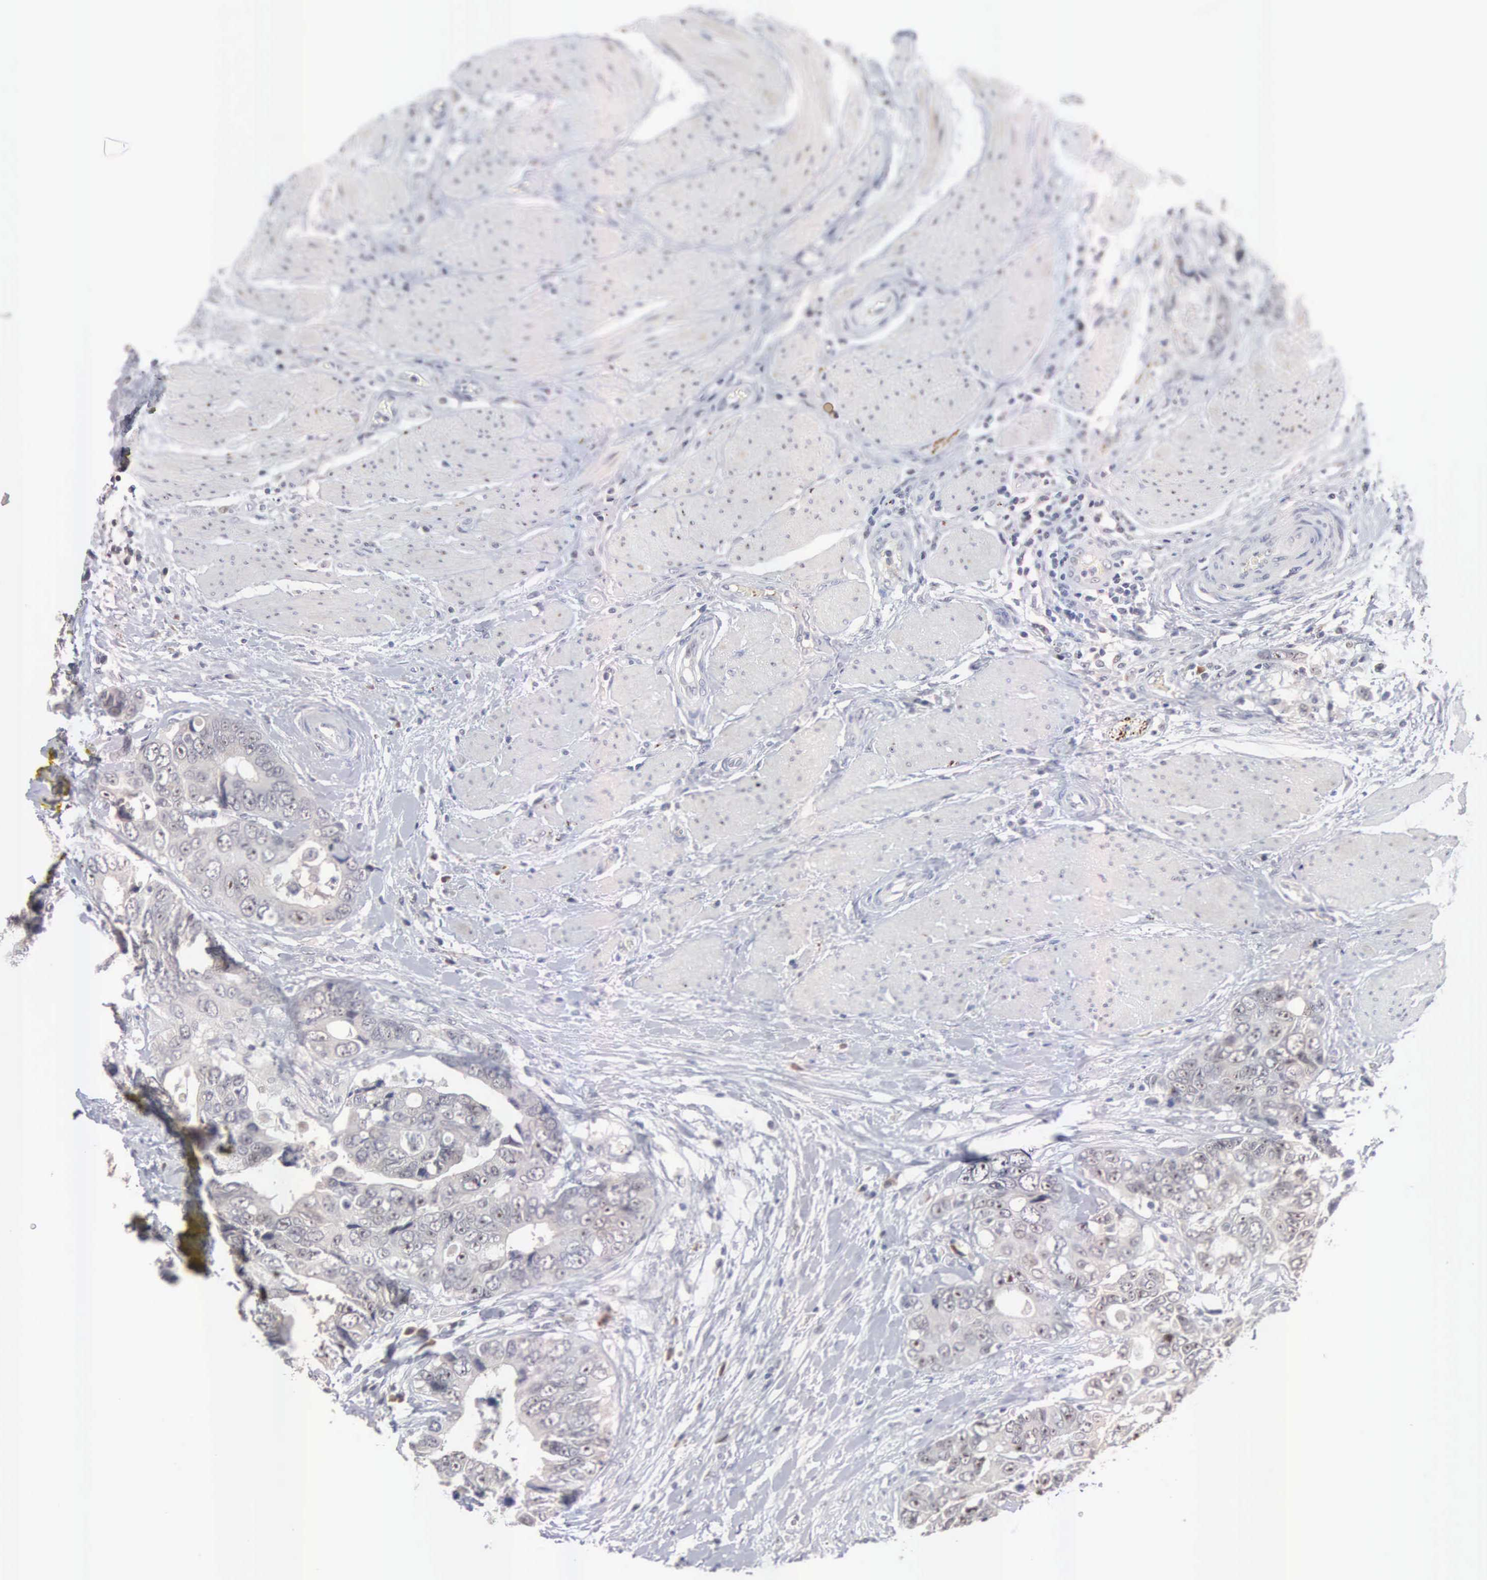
{"staining": {"intensity": "negative", "quantity": "none", "location": "none"}, "tissue": "colorectal cancer", "cell_type": "Tumor cells", "image_type": "cancer", "snomed": [{"axis": "morphology", "description": "Adenocarcinoma, NOS"}, {"axis": "topography", "description": "Rectum"}], "caption": "Colorectal cancer (adenocarcinoma) was stained to show a protein in brown. There is no significant positivity in tumor cells.", "gene": "ACOT4", "patient": {"sex": "female", "age": 67}}